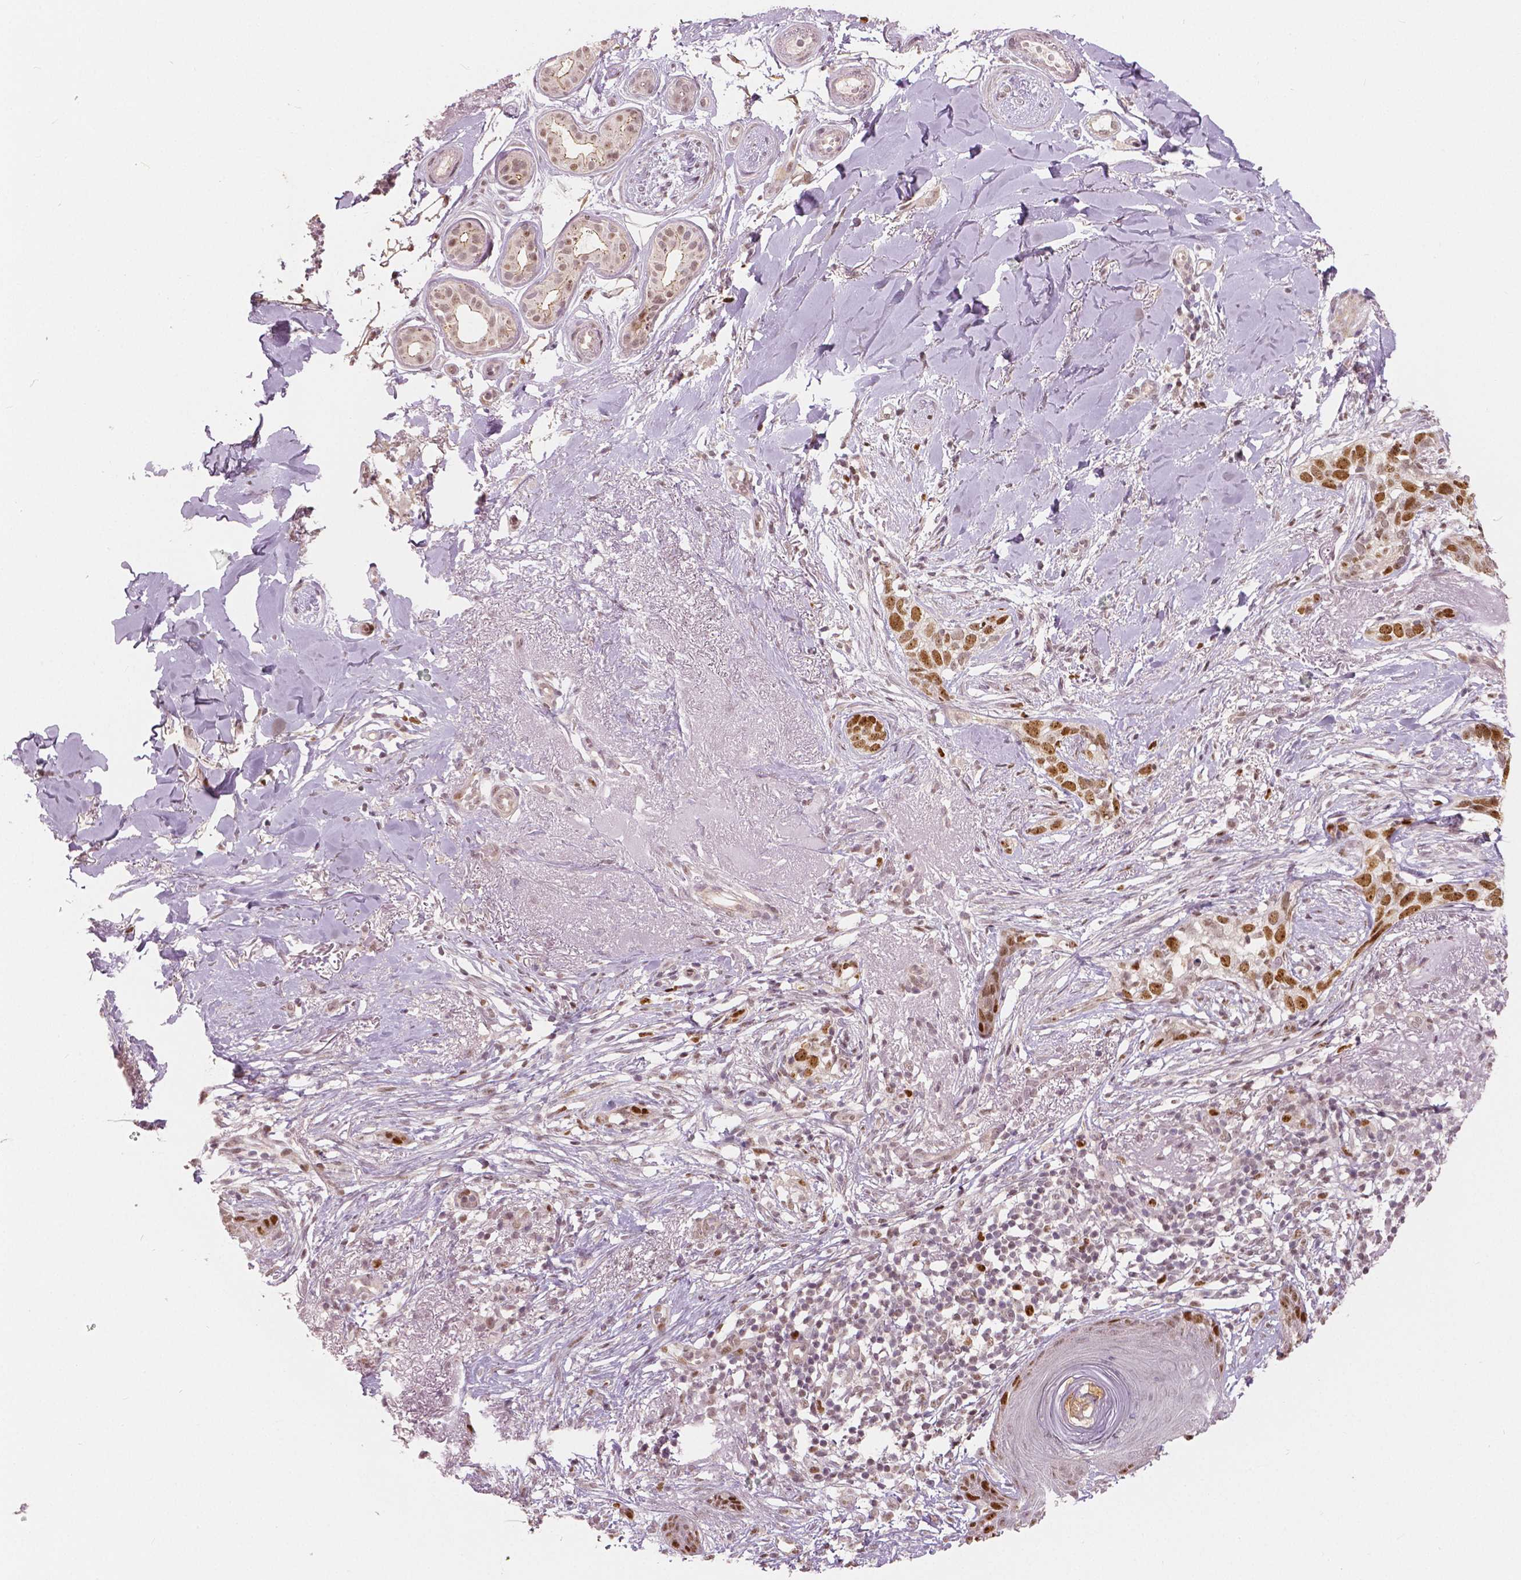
{"staining": {"intensity": "moderate", "quantity": ">75%", "location": "nuclear"}, "tissue": "skin cancer", "cell_type": "Tumor cells", "image_type": "cancer", "snomed": [{"axis": "morphology", "description": "Normal tissue, NOS"}, {"axis": "morphology", "description": "Basal cell carcinoma"}, {"axis": "topography", "description": "Skin"}], "caption": "About >75% of tumor cells in human skin cancer (basal cell carcinoma) reveal moderate nuclear protein expression as visualized by brown immunohistochemical staining.", "gene": "NSD2", "patient": {"sex": "male", "age": 84}}